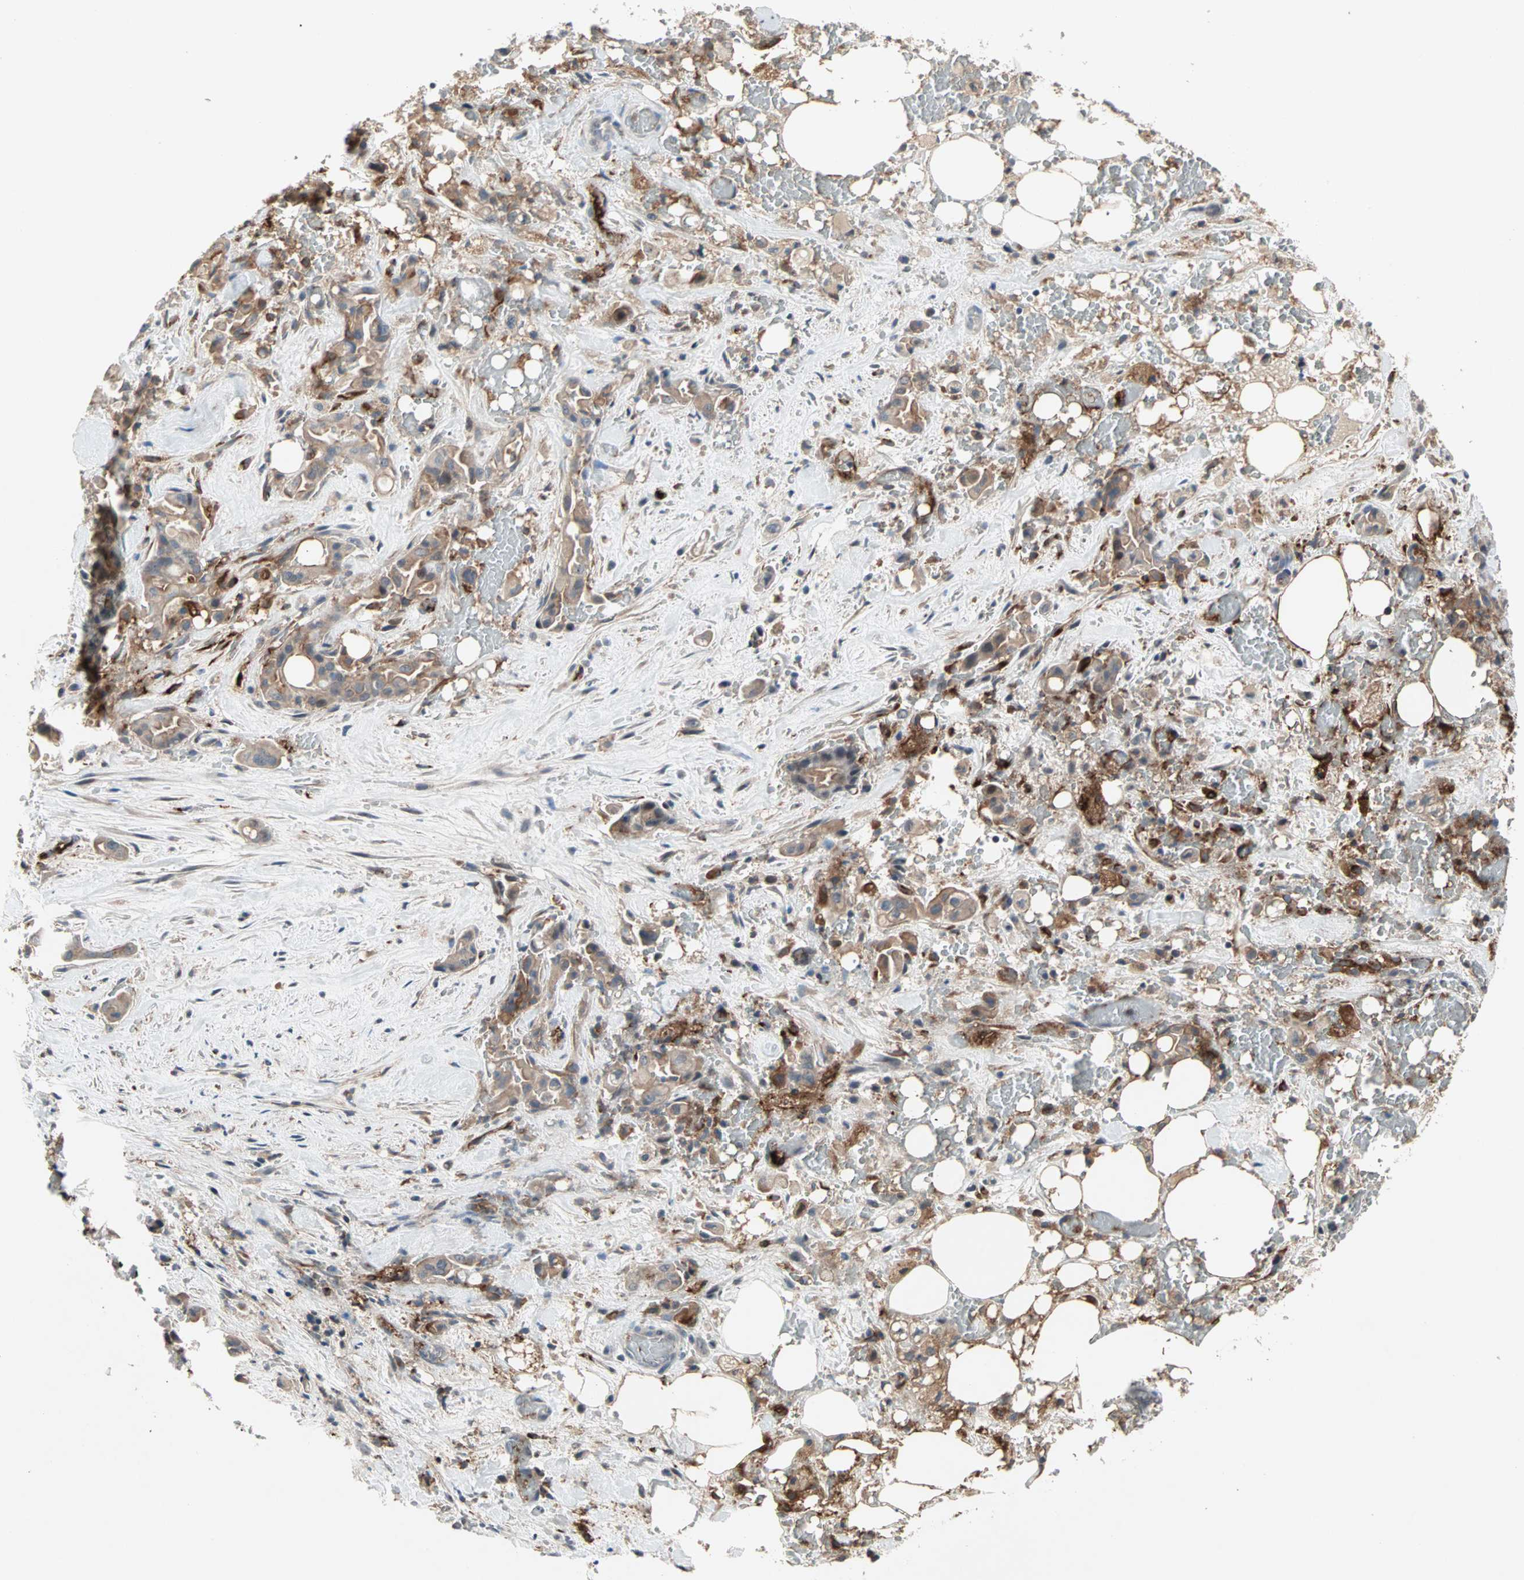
{"staining": {"intensity": "moderate", "quantity": "25%-75%", "location": "cytoplasmic/membranous"}, "tissue": "liver cancer", "cell_type": "Tumor cells", "image_type": "cancer", "snomed": [{"axis": "morphology", "description": "Cholangiocarcinoma"}, {"axis": "topography", "description": "Liver"}], "caption": "A photomicrograph of liver cancer (cholangiocarcinoma) stained for a protein exhibits moderate cytoplasmic/membranous brown staining in tumor cells. The staining was performed using DAB (3,3'-diaminobenzidine) to visualize the protein expression in brown, while the nuclei were stained in blue with hematoxylin (Magnification: 20x).", "gene": "PROS1", "patient": {"sex": "female", "age": 68}}